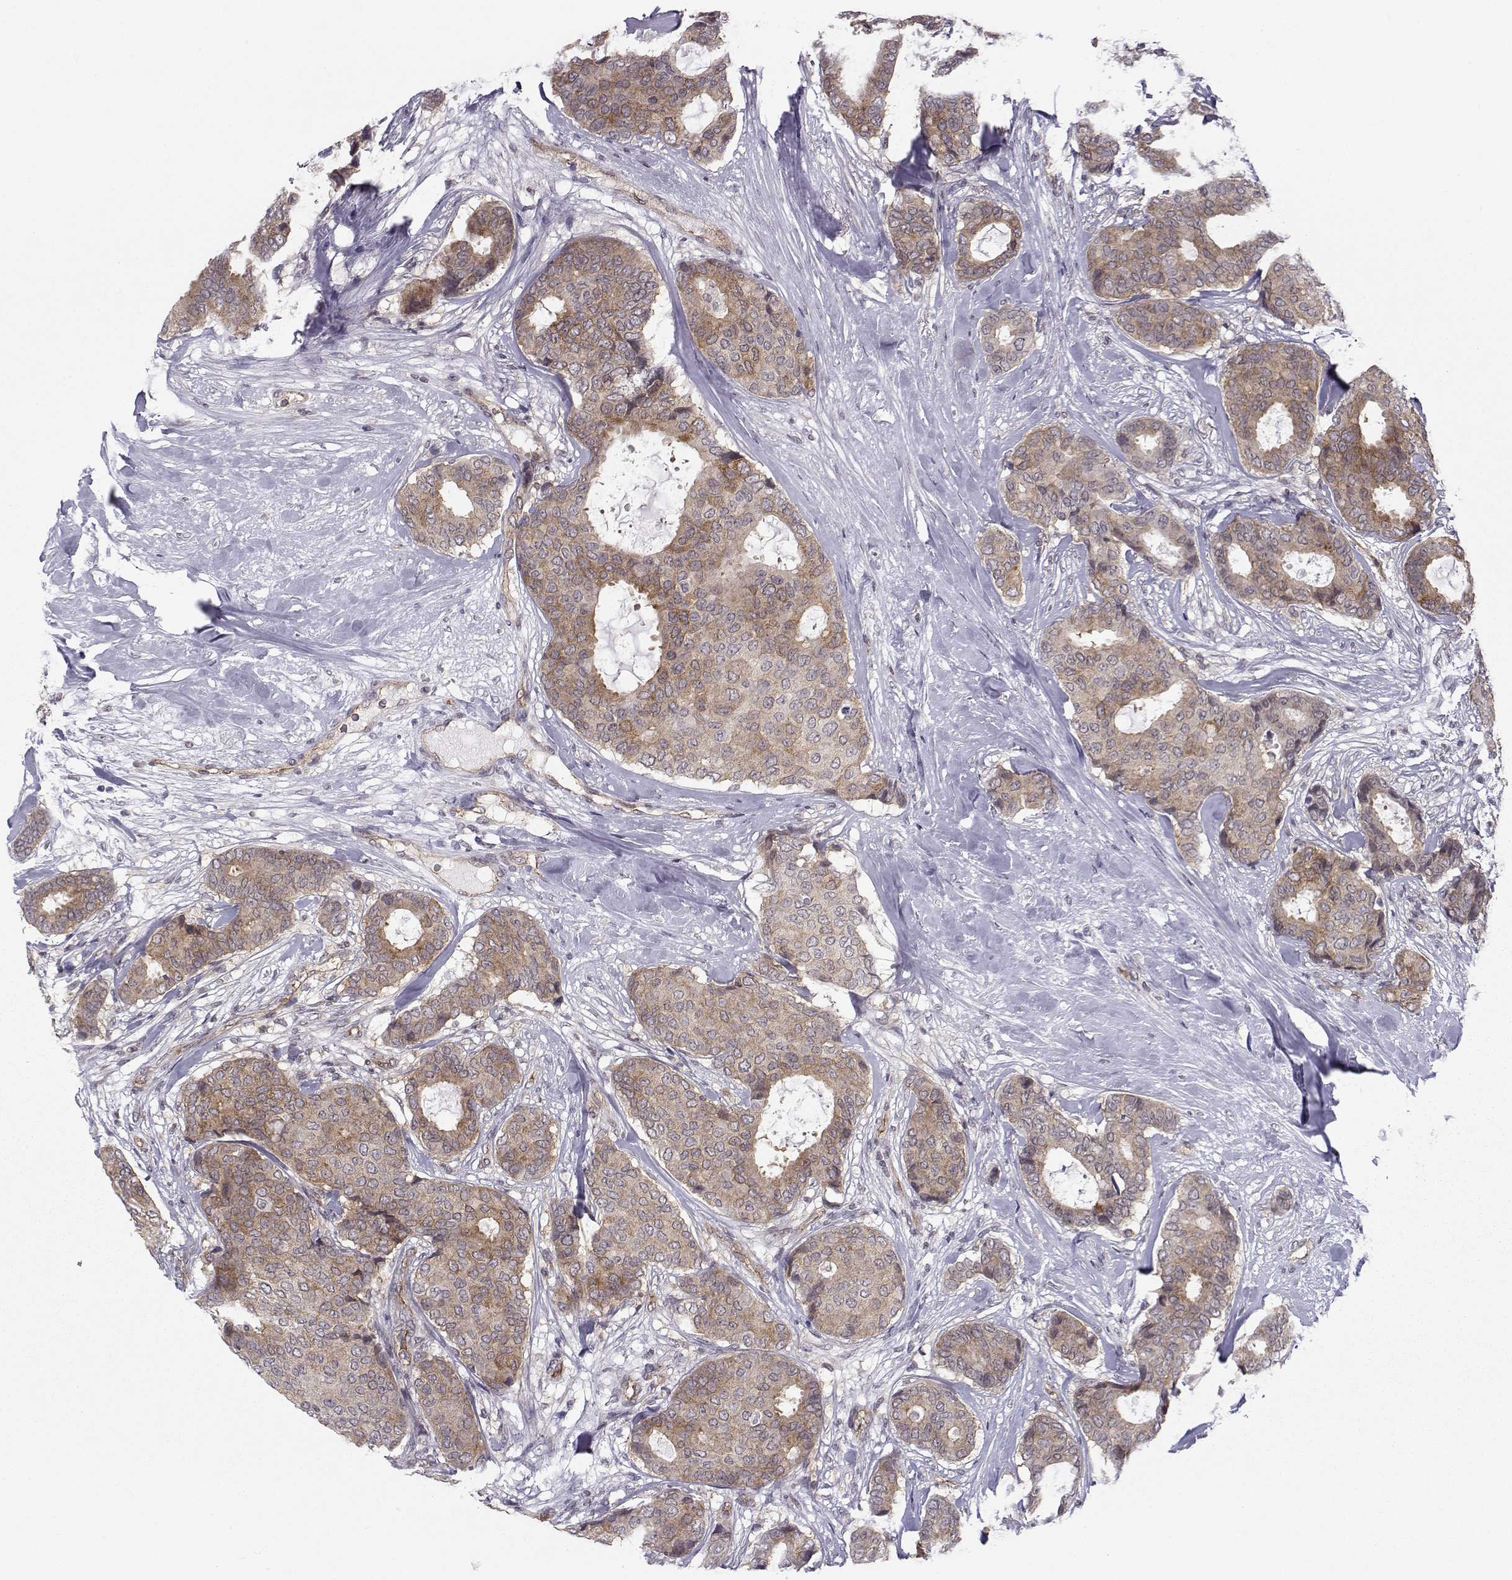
{"staining": {"intensity": "moderate", "quantity": ">75%", "location": "cytoplasmic/membranous"}, "tissue": "breast cancer", "cell_type": "Tumor cells", "image_type": "cancer", "snomed": [{"axis": "morphology", "description": "Duct carcinoma"}, {"axis": "topography", "description": "Breast"}], "caption": "Immunohistochemistry image of breast cancer stained for a protein (brown), which exhibits medium levels of moderate cytoplasmic/membranous expression in approximately >75% of tumor cells.", "gene": "KIF13B", "patient": {"sex": "female", "age": 75}}